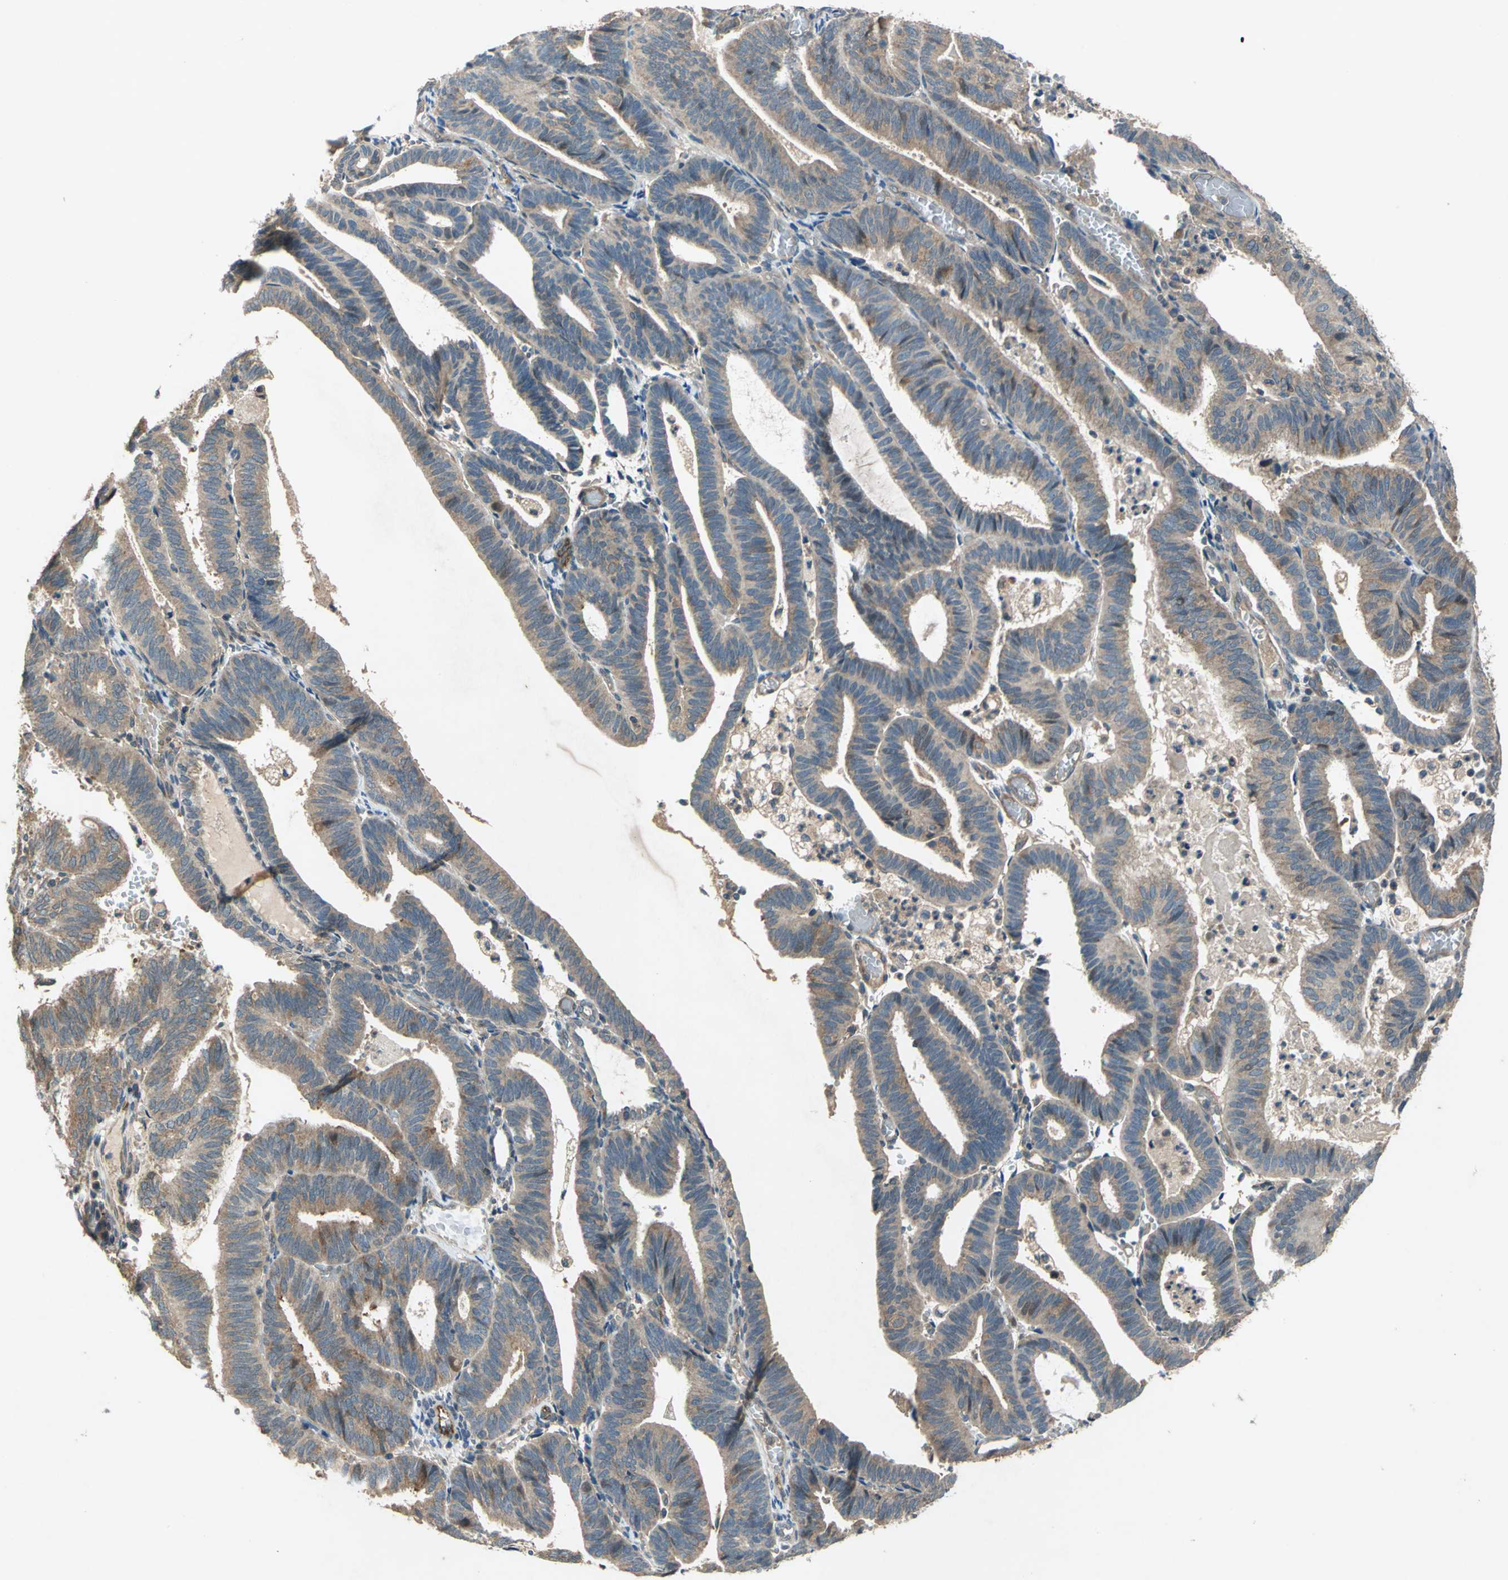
{"staining": {"intensity": "weak", "quantity": "25%-75%", "location": "cytoplasmic/membranous"}, "tissue": "endometrial cancer", "cell_type": "Tumor cells", "image_type": "cancer", "snomed": [{"axis": "morphology", "description": "Adenocarcinoma, NOS"}, {"axis": "topography", "description": "Uterus"}], "caption": "Approximately 25%-75% of tumor cells in endometrial cancer (adenocarcinoma) reveal weak cytoplasmic/membranous protein staining as visualized by brown immunohistochemical staining.", "gene": "EMCN", "patient": {"sex": "female", "age": 60}}